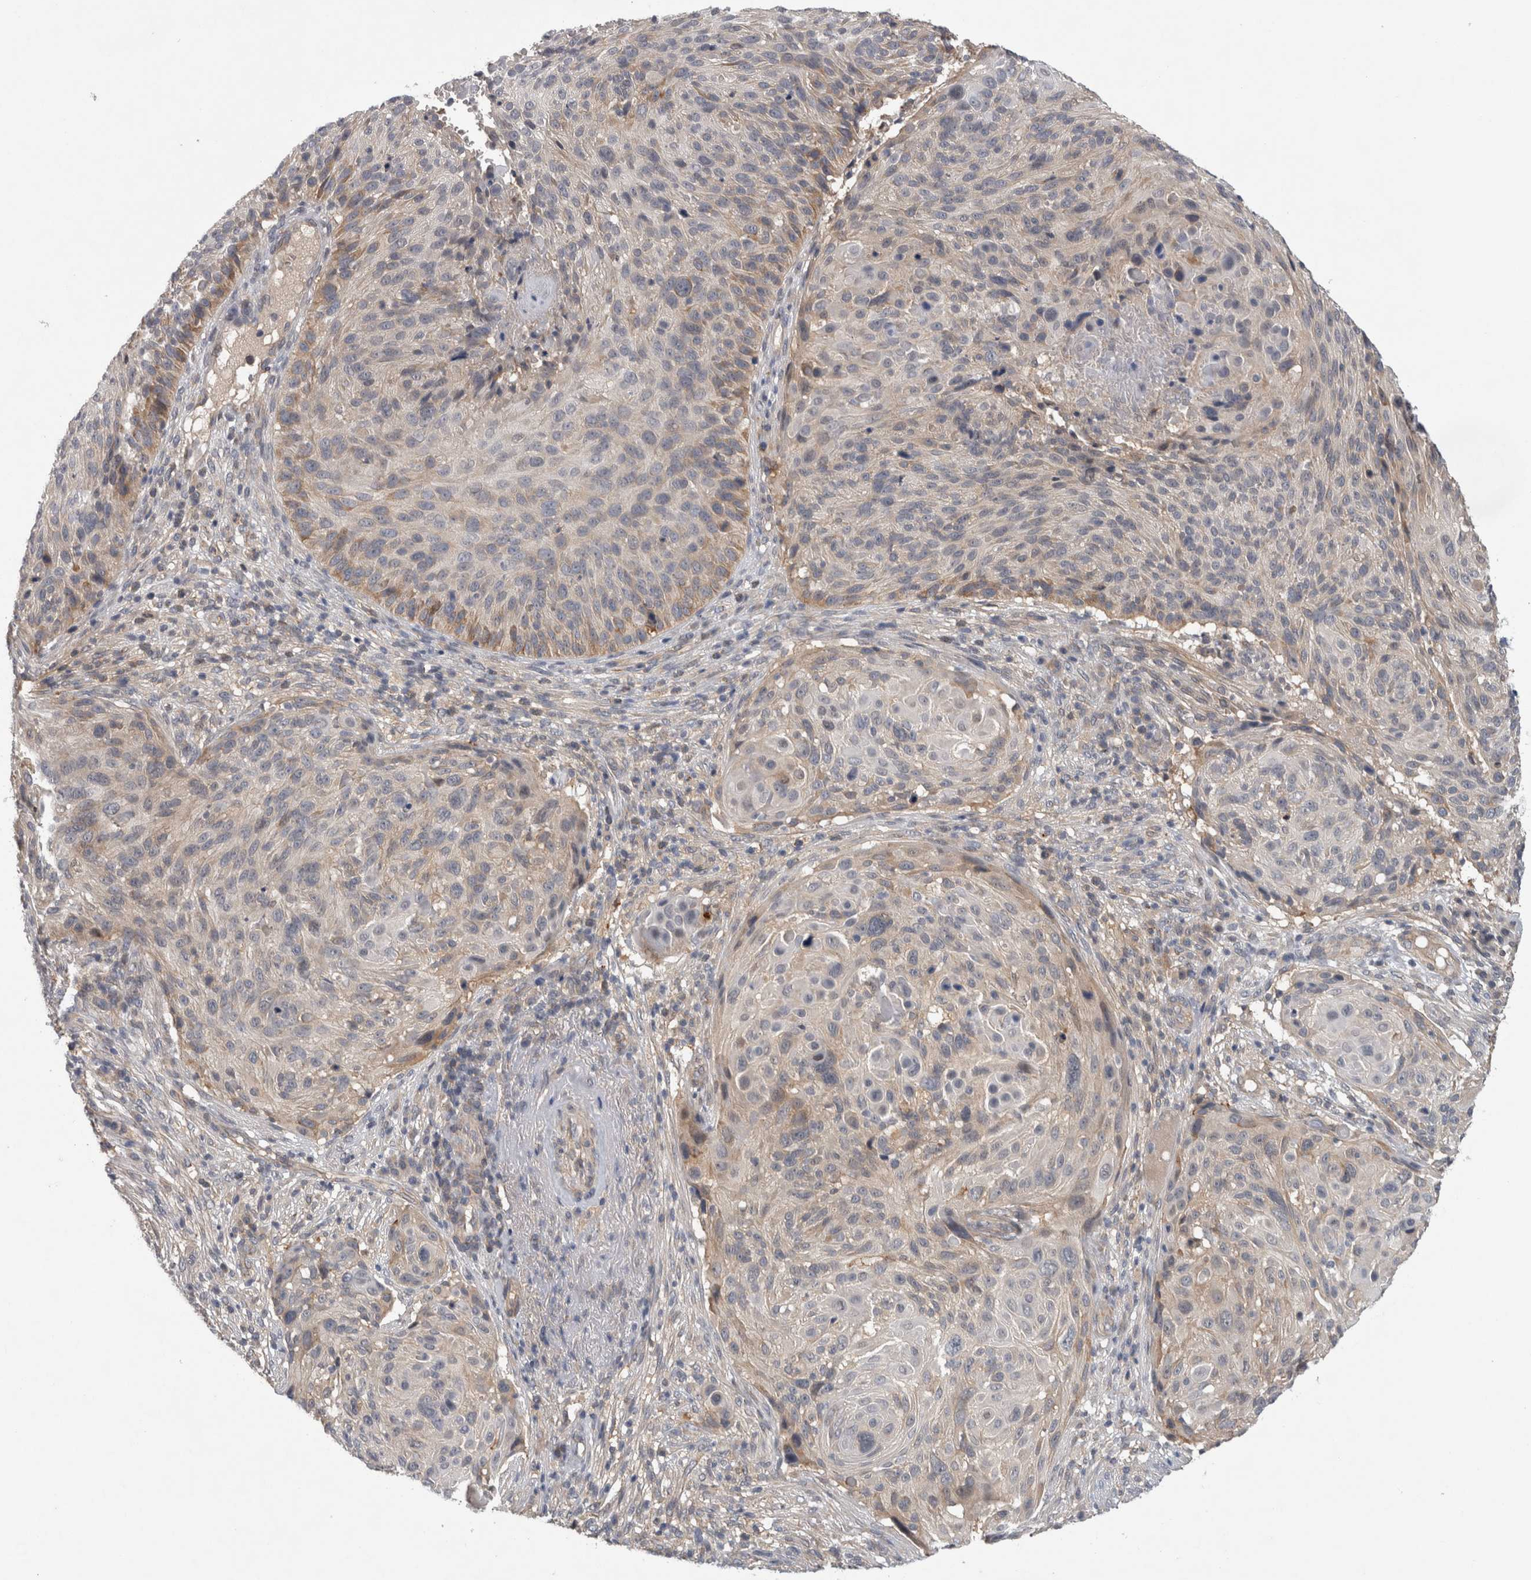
{"staining": {"intensity": "negative", "quantity": "none", "location": "none"}, "tissue": "cervical cancer", "cell_type": "Tumor cells", "image_type": "cancer", "snomed": [{"axis": "morphology", "description": "Squamous cell carcinoma, NOS"}, {"axis": "topography", "description": "Cervix"}], "caption": "Immunohistochemistry image of human squamous cell carcinoma (cervical) stained for a protein (brown), which exhibits no expression in tumor cells.", "gene": "ANKFY1", "patient": {"sex": "female", "age": 74}}